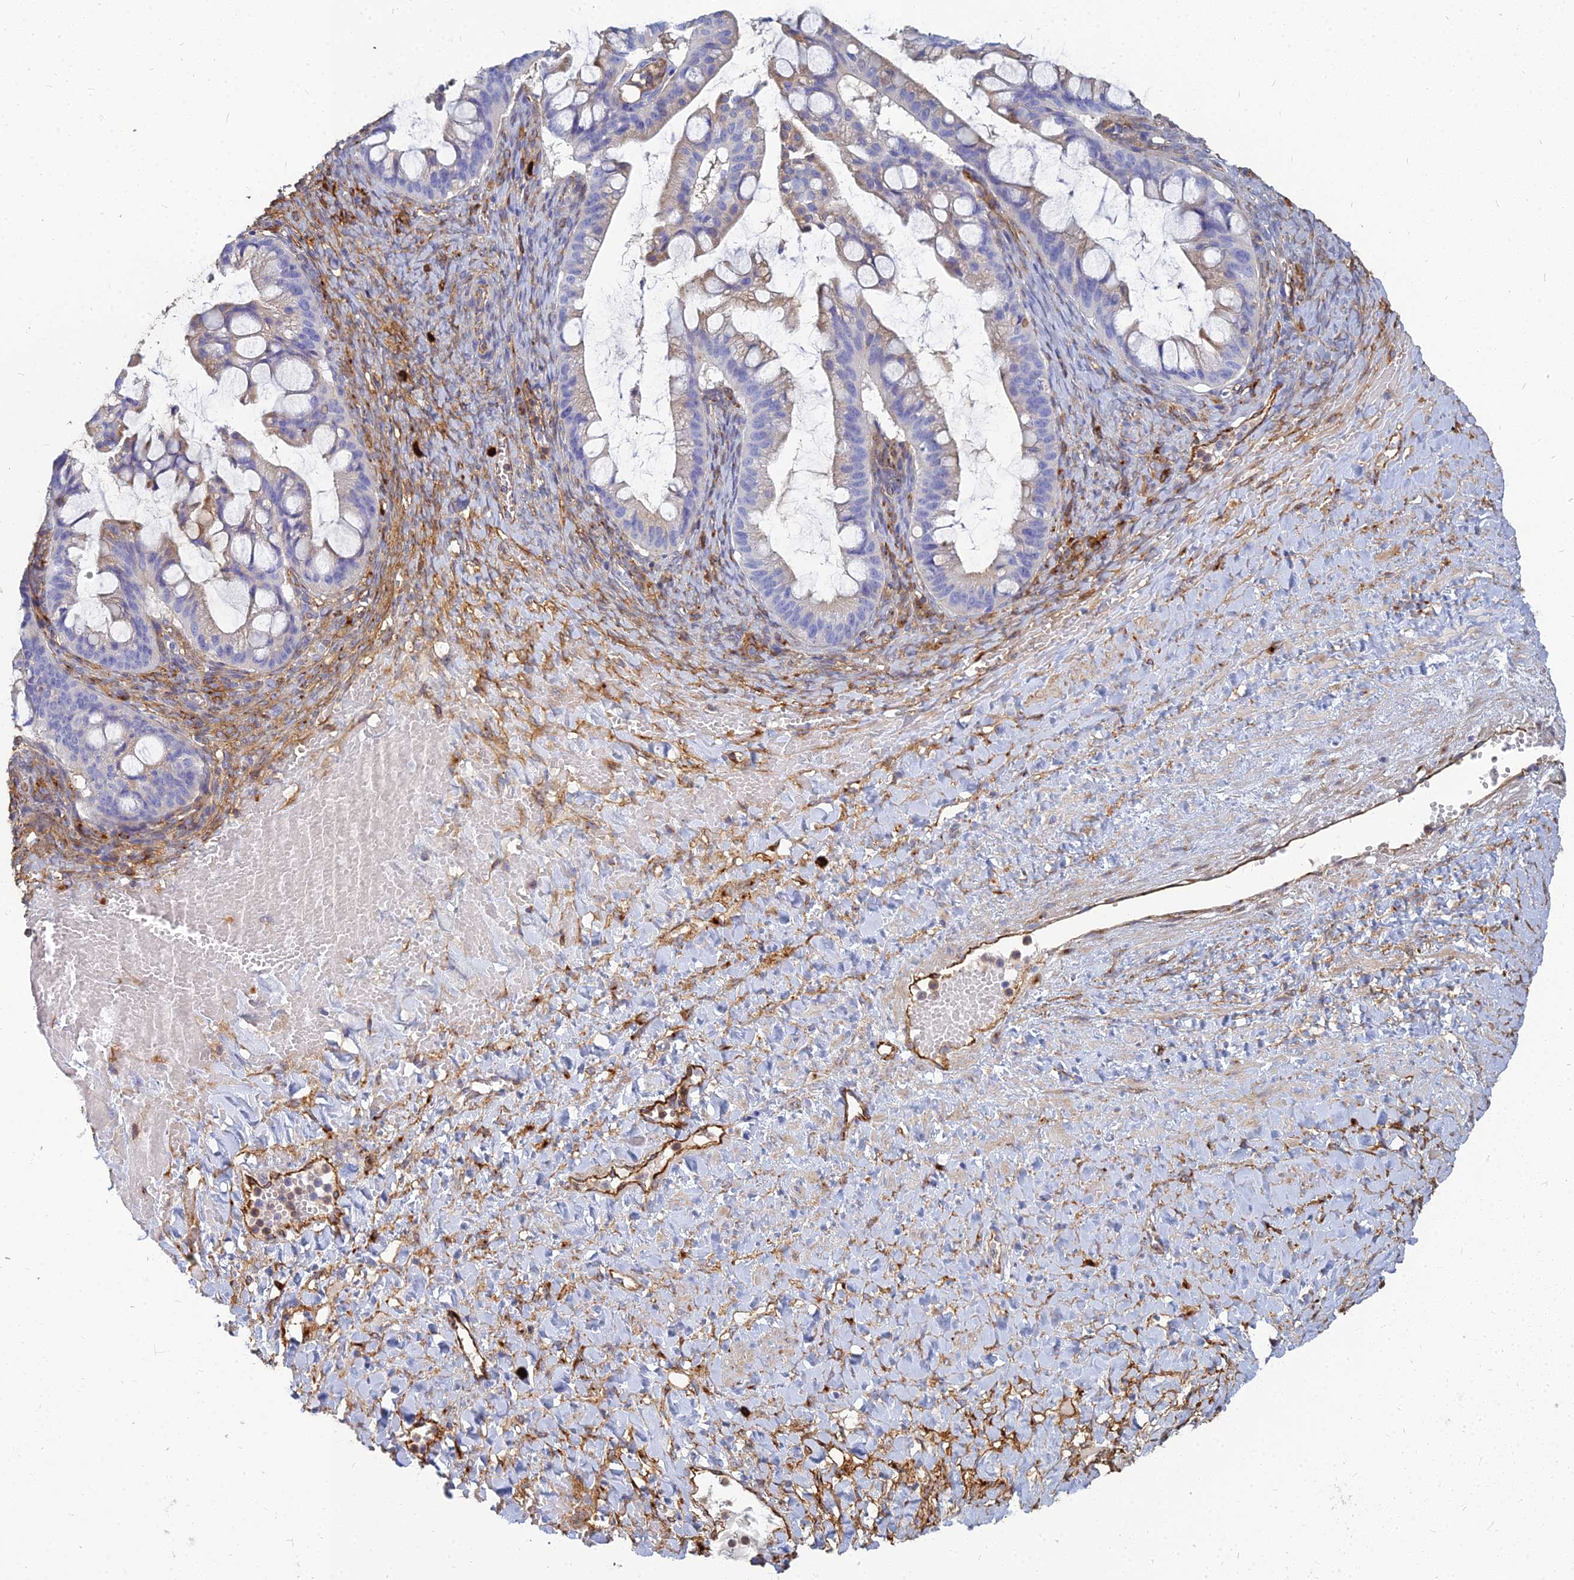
{"staining": {"intensity": "weak", "quantity": "25%-75%", "location": "cytoplasmic/membranous"}, "tissue": "ovarian cancer", "cell_type": "Tumor cells", "image_type": "cancer", "snomed": [{"axis": "morphology", "description": "Cystadenocarcinoma, mucinous, NOS"}, {"axis": "topography", "description": "Ovary"}], "caption": "Immunohistochemistry (IHC) of ovarian mucinous cystadenocarcinoma reveals low levels of weak cytoplasmic/membranous expression in about 25%-75% of tumor cells.", "gene": "VAT1", "patient": {"sex": "female", "age": 73}}